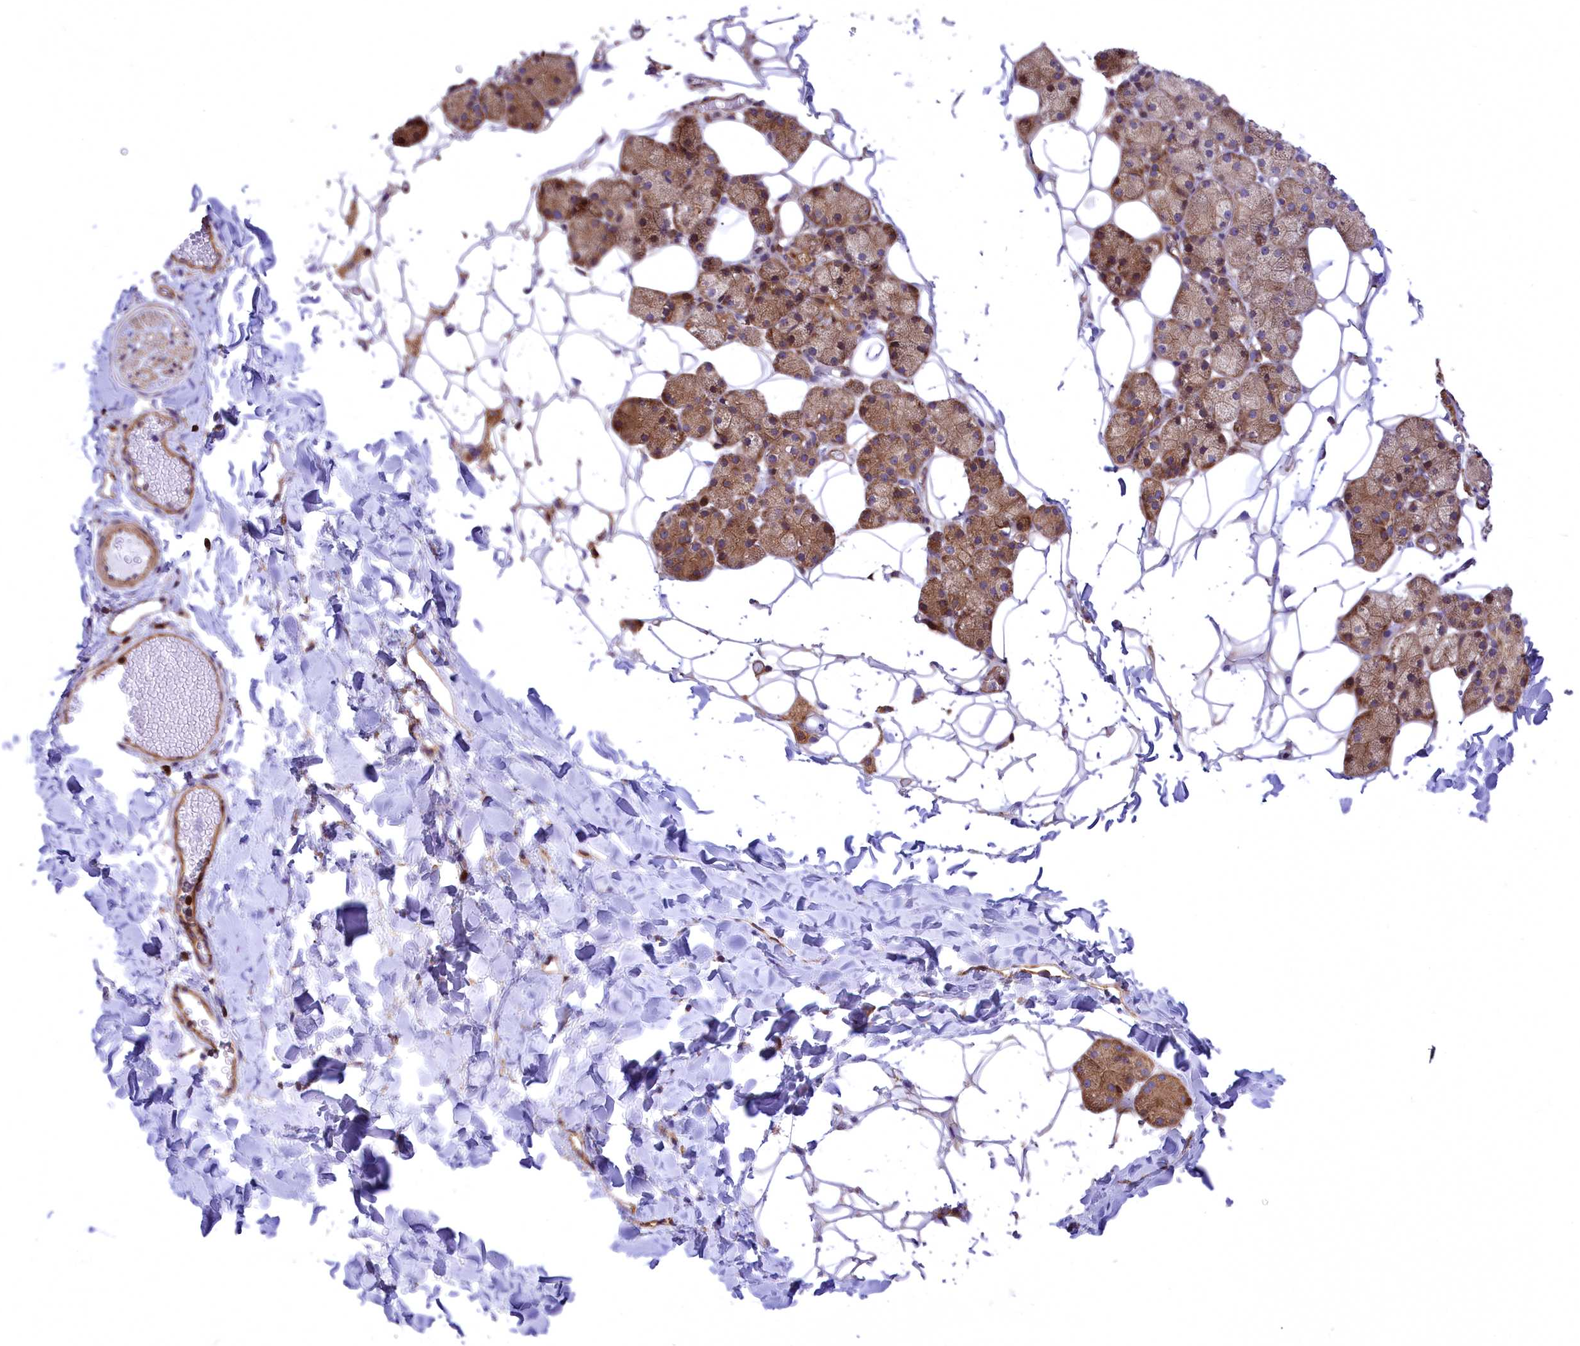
{"staining": {"intensity": "moderate", "quantity": ">75%", "location": "cytoplasmic/membranous"}, "tissue": "salivary gland", "cell_type": "Glandular cells", "image_type": "normal", "snomed": [{"axis": "morphology", "description": "Normal tissue, NOS"}, {"axis": "topography", "description": "Salivary gland"}], "caption": "Protein expression analysis of unremarkable salivary gland shows moderate cytoplasmic/membranous staining in approximately >75% of glandular cells.", "gene": "SEPTIN9", "patient": {"sex": "female", "age": 33}}